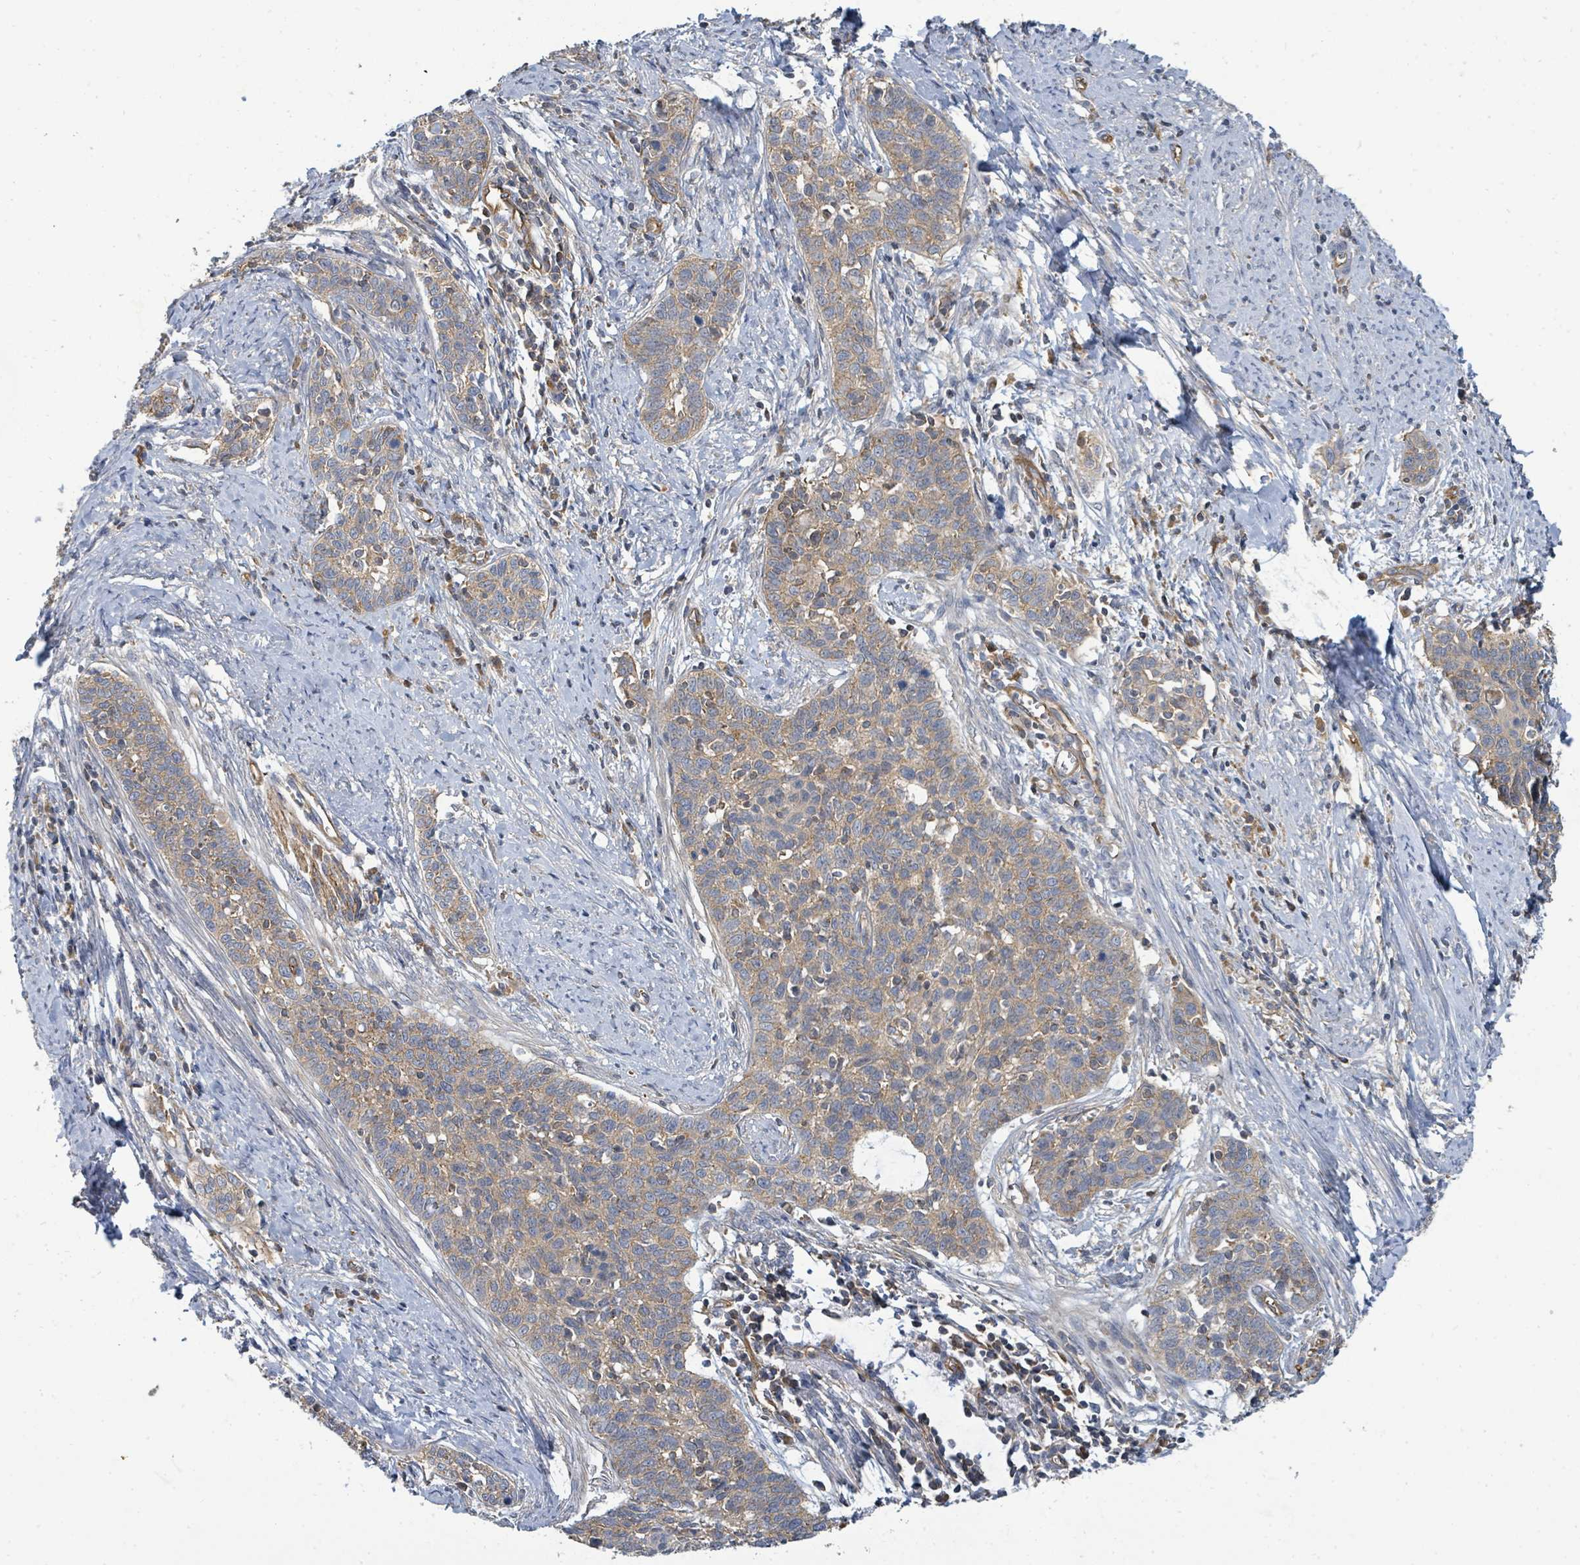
{"staining": {"intensity": "weak", "quantity": ">75%", "location": "cytoplasmic/membranous"}, "tissue": "cervical cancer", "cell_type": "Tumor cells", "image_type": "cancer", "snomed": [{"axis": "morphology", "description": "Squamous cell carcinoma, NOS"}, {"axis": "topography", "description": "Cervix"}], "caption": "The micrograph reveals a brown stain indicating the presence of a protein in the cytoplasmic/membranous of tumor cells in cervical squamous cell carcinoma.", "gene": "BOLA2B", "patient": {"sex": "female", "age": 39}}